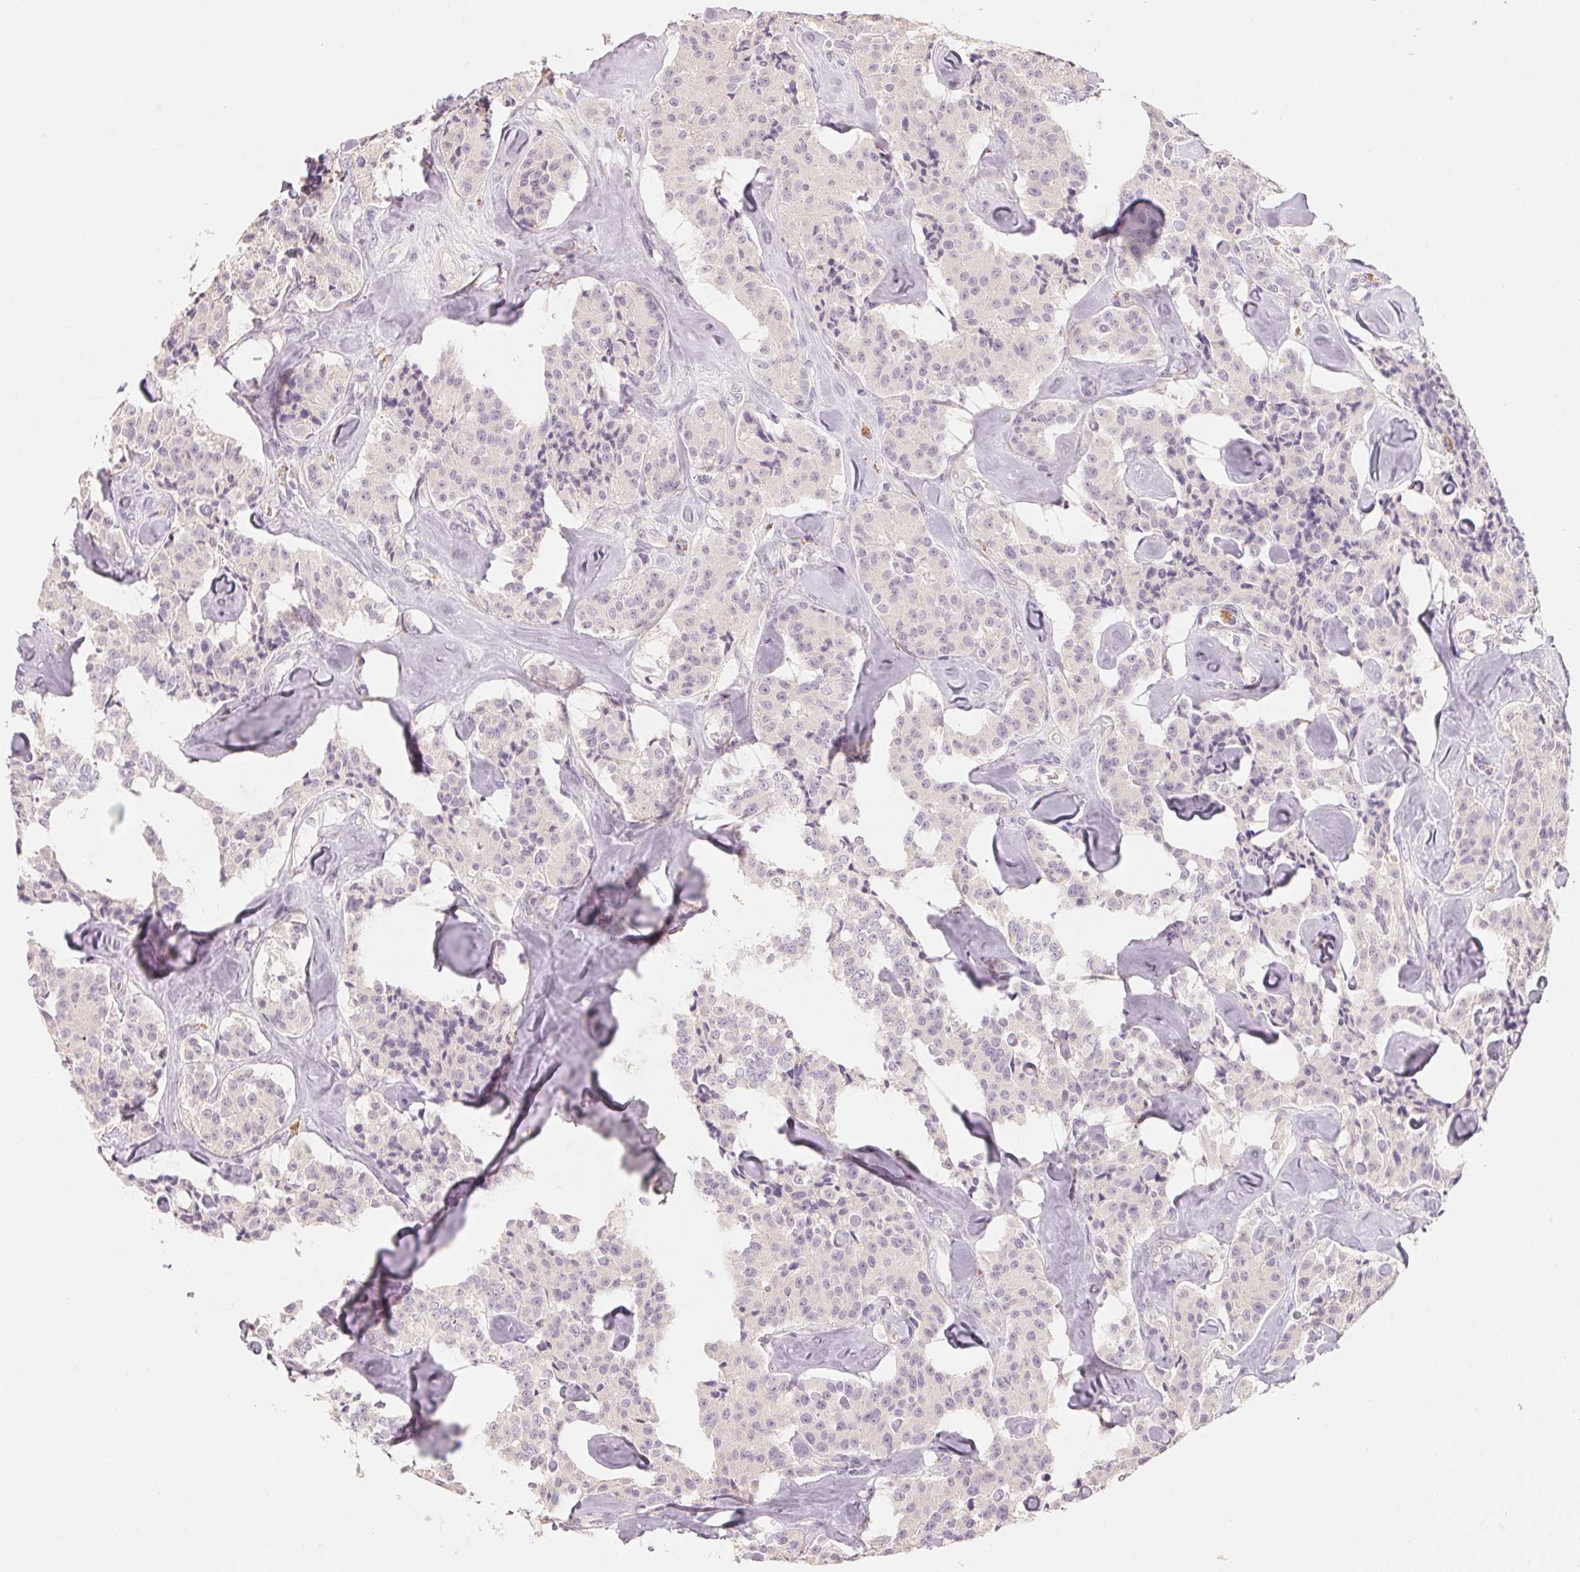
{"staining": {"intensity": "negative", "quantity": "none", "location": "none"}, "tissue": "carcinoid", "cell_type": "Tumor cells", "image_type": "cancer", "snomed": [{"axis": "morphology", "description": "Carcinoid, malignant, NOS"}, {"axis": "topography", "description": "Pancreas"}], "caption": "This is an IHC micrograph of human carcinoid. There is no expression in tumor cells.", "gene": "TREH", "patient": {"sex": "male", "age": 41}}